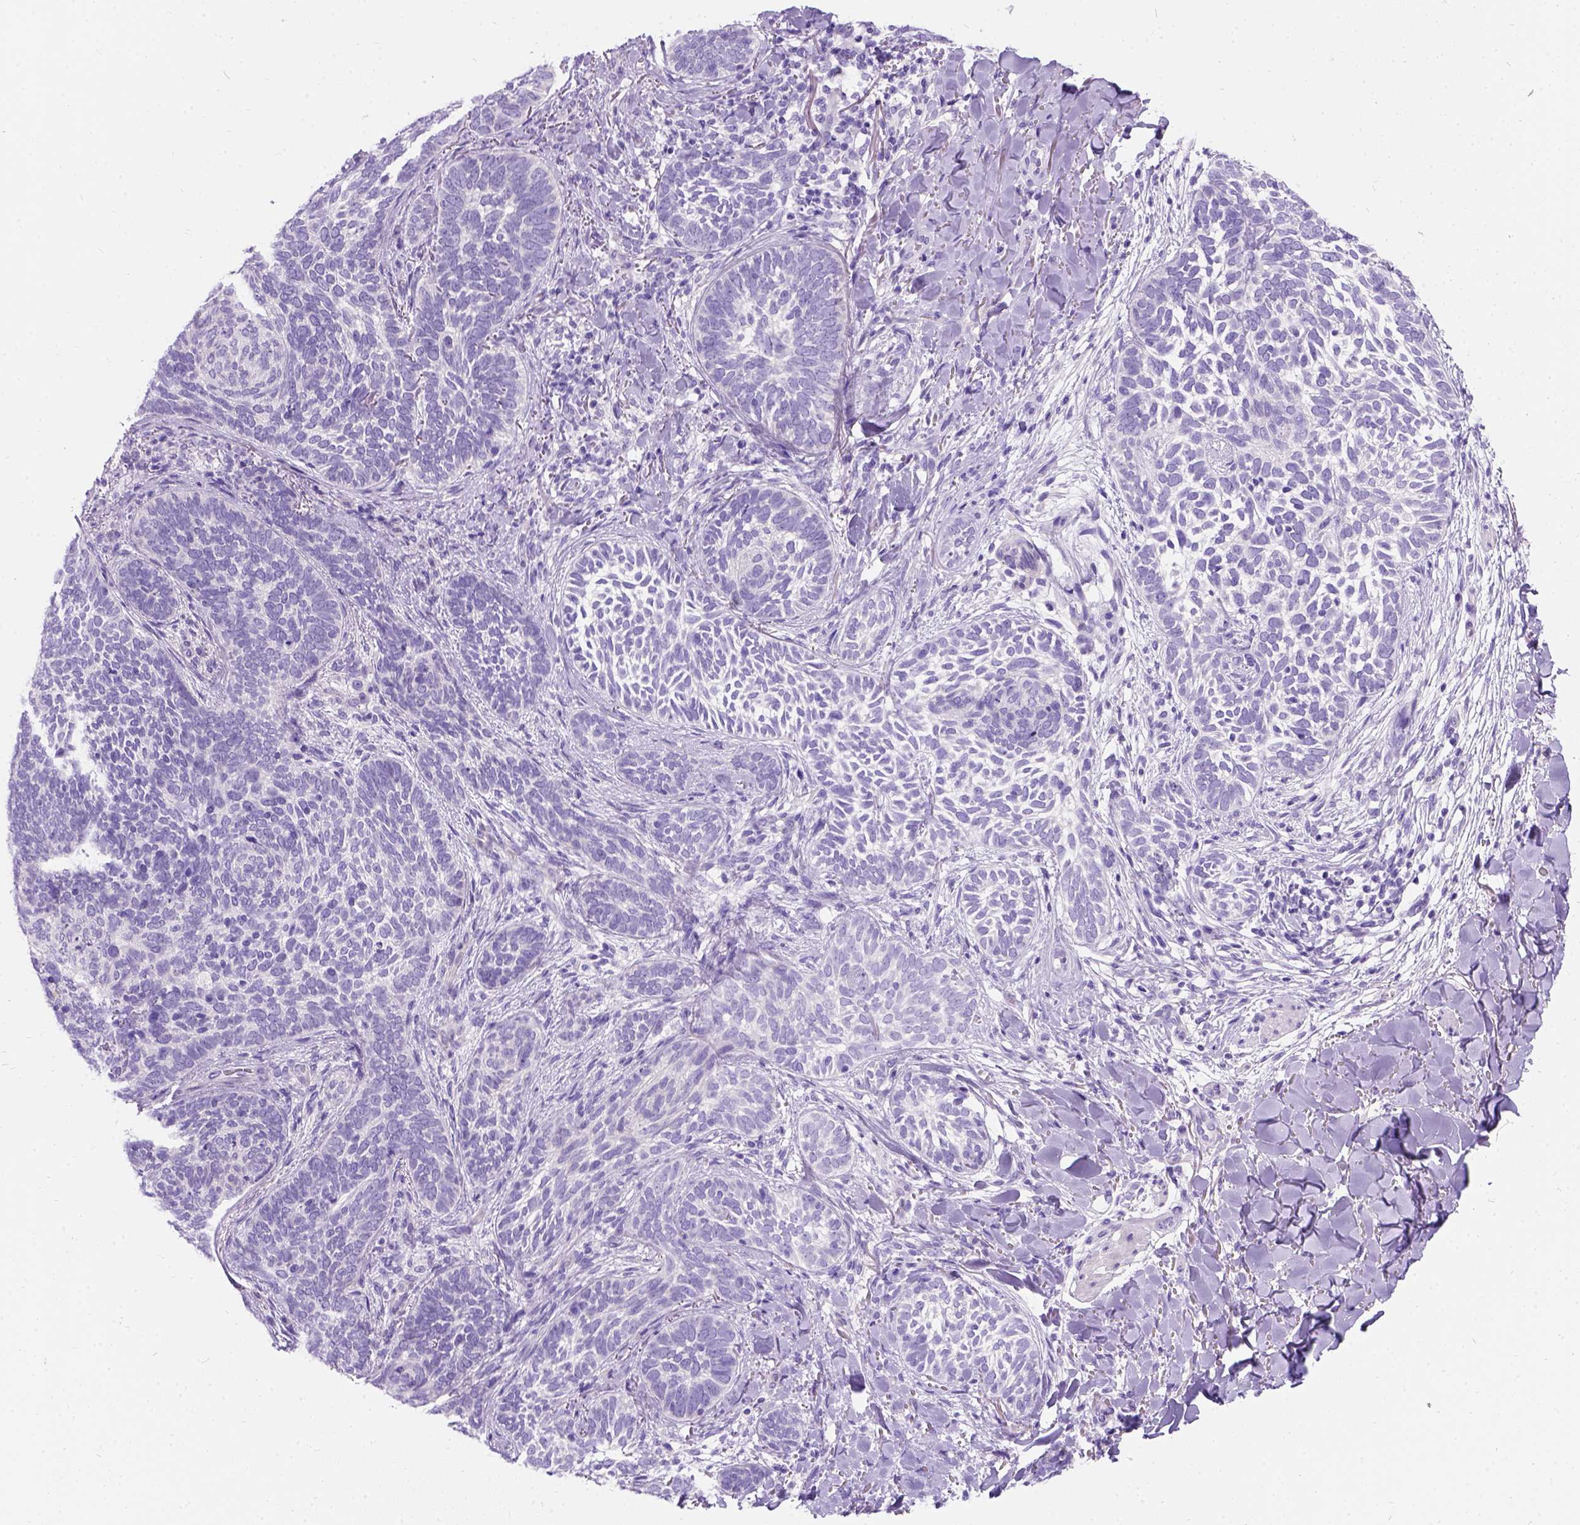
{"staining": {"intensity": "negative", "quantity": "none", "location": "none"}, "tissue": "skin cancer", "cell_type": "Tumor cells", "image_type": "cancer", "snomed": [{"axis": "morphology", "description": "Normal tissue, NOS"}, {"axis": "morphology", "description": "Basal cell carcinoma"}, {"axis": "topography", "description": "Skin"}], "caption": "Tumor cells are negative for protein expression in human skin cancer (basal cell carcinoma). (DAB (3,3'-diaminobenzidine) immunohistochemistry visualized using brightfield microscopy, high magnification).", "gene": "C7orf57", "patient": {"sex": "male", "age": 46}}